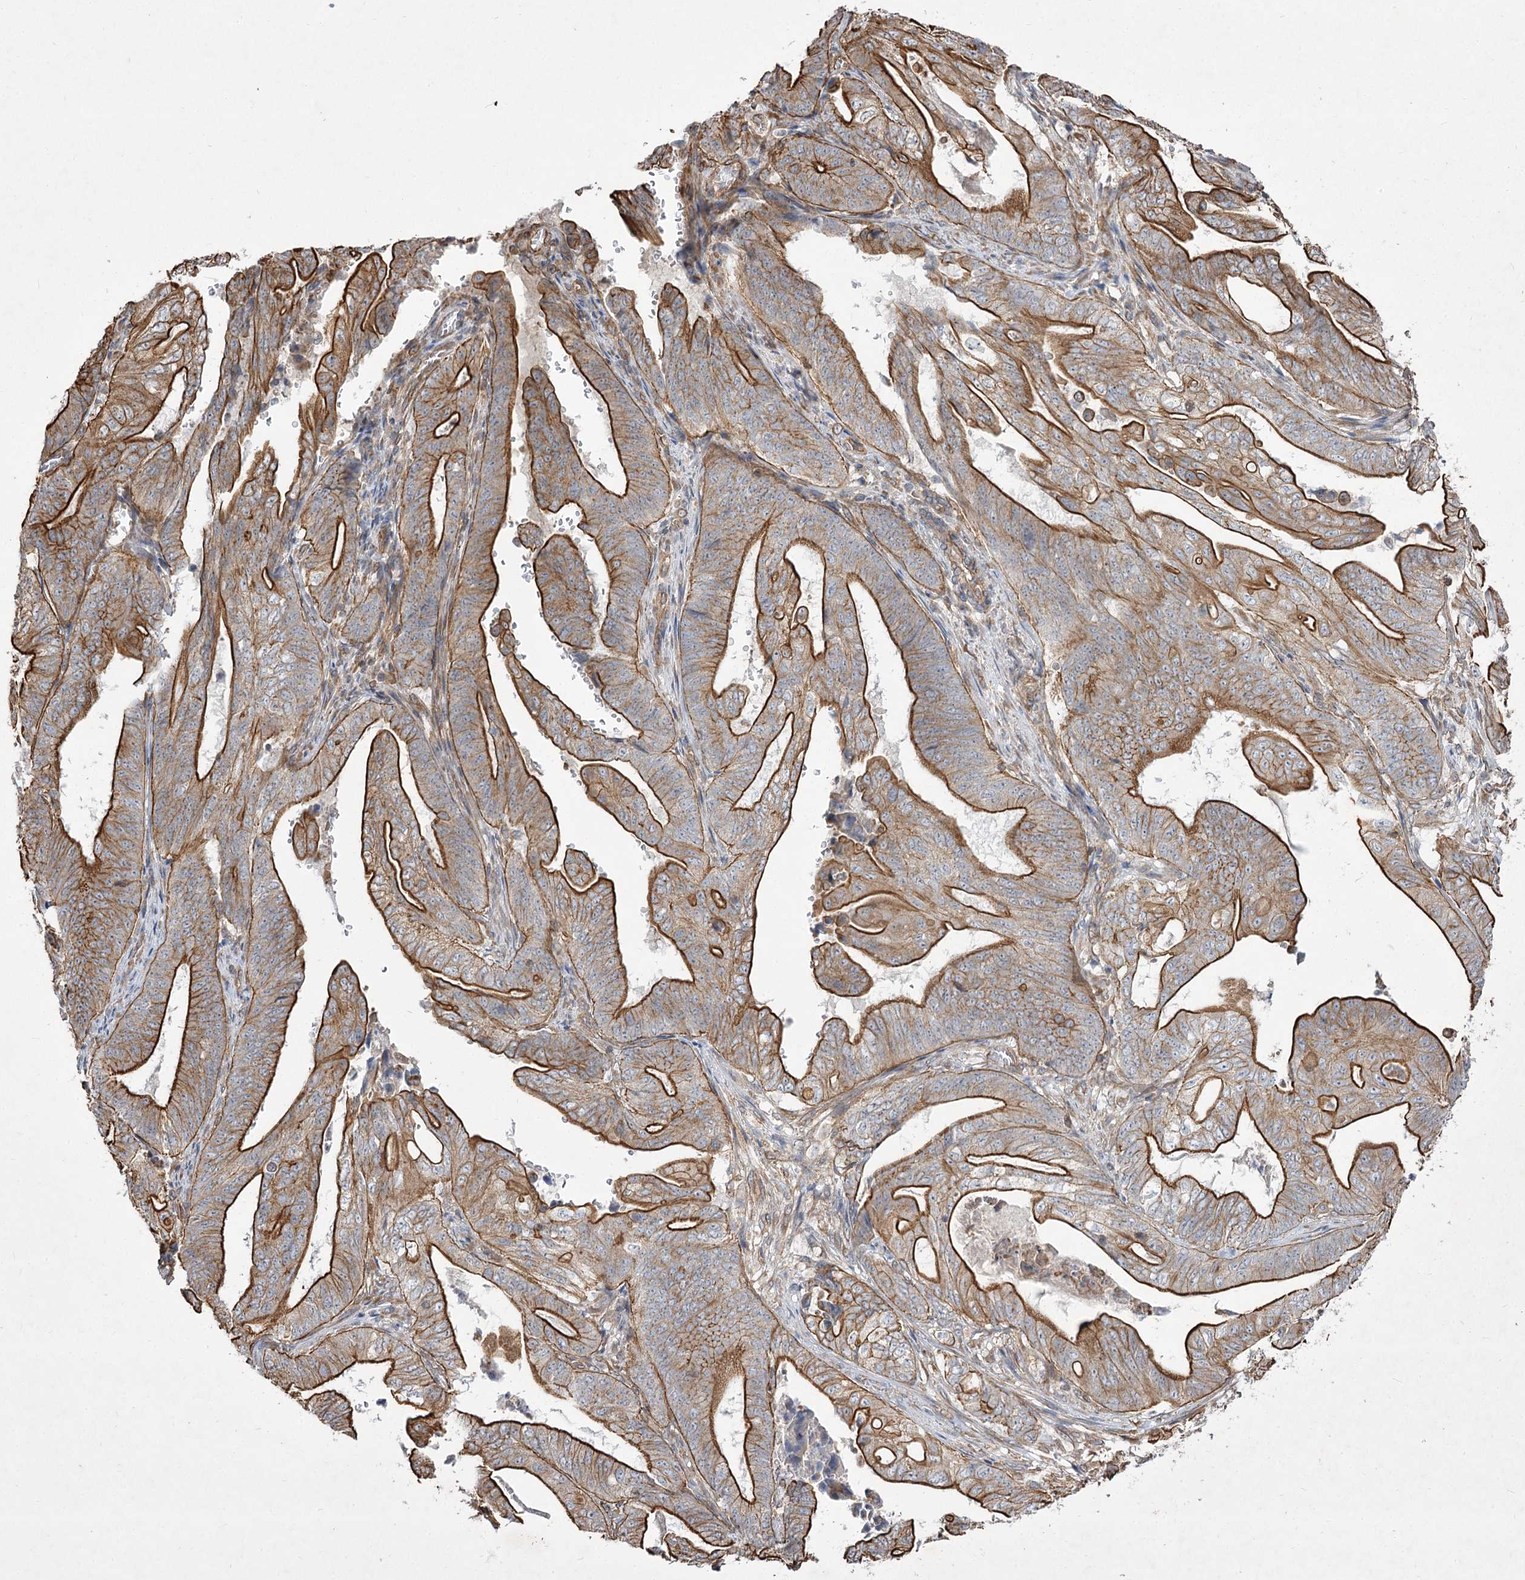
{"staining": {"intensity": "strong", "quantity": ">75%", "location": "cytoplasmic/membranous"}, "tissue": "stomach cancer", "cell_type": "Tumor cells", "image_type": "cancer", "snomed": [{"axis": "morphology", "description": "Adenocarcinoma, NOS"}, {"axis": "topography", "description": "Stomach"}], "caption": "Immunohistochemical staining of stomach adenocarcinoma reveals high levels of strong cytoplasmic/membranous protein expression in about >75% of tumor cells.", "gene": "SH3BP5L", "patient": {"sex": "female", "age": 73}}